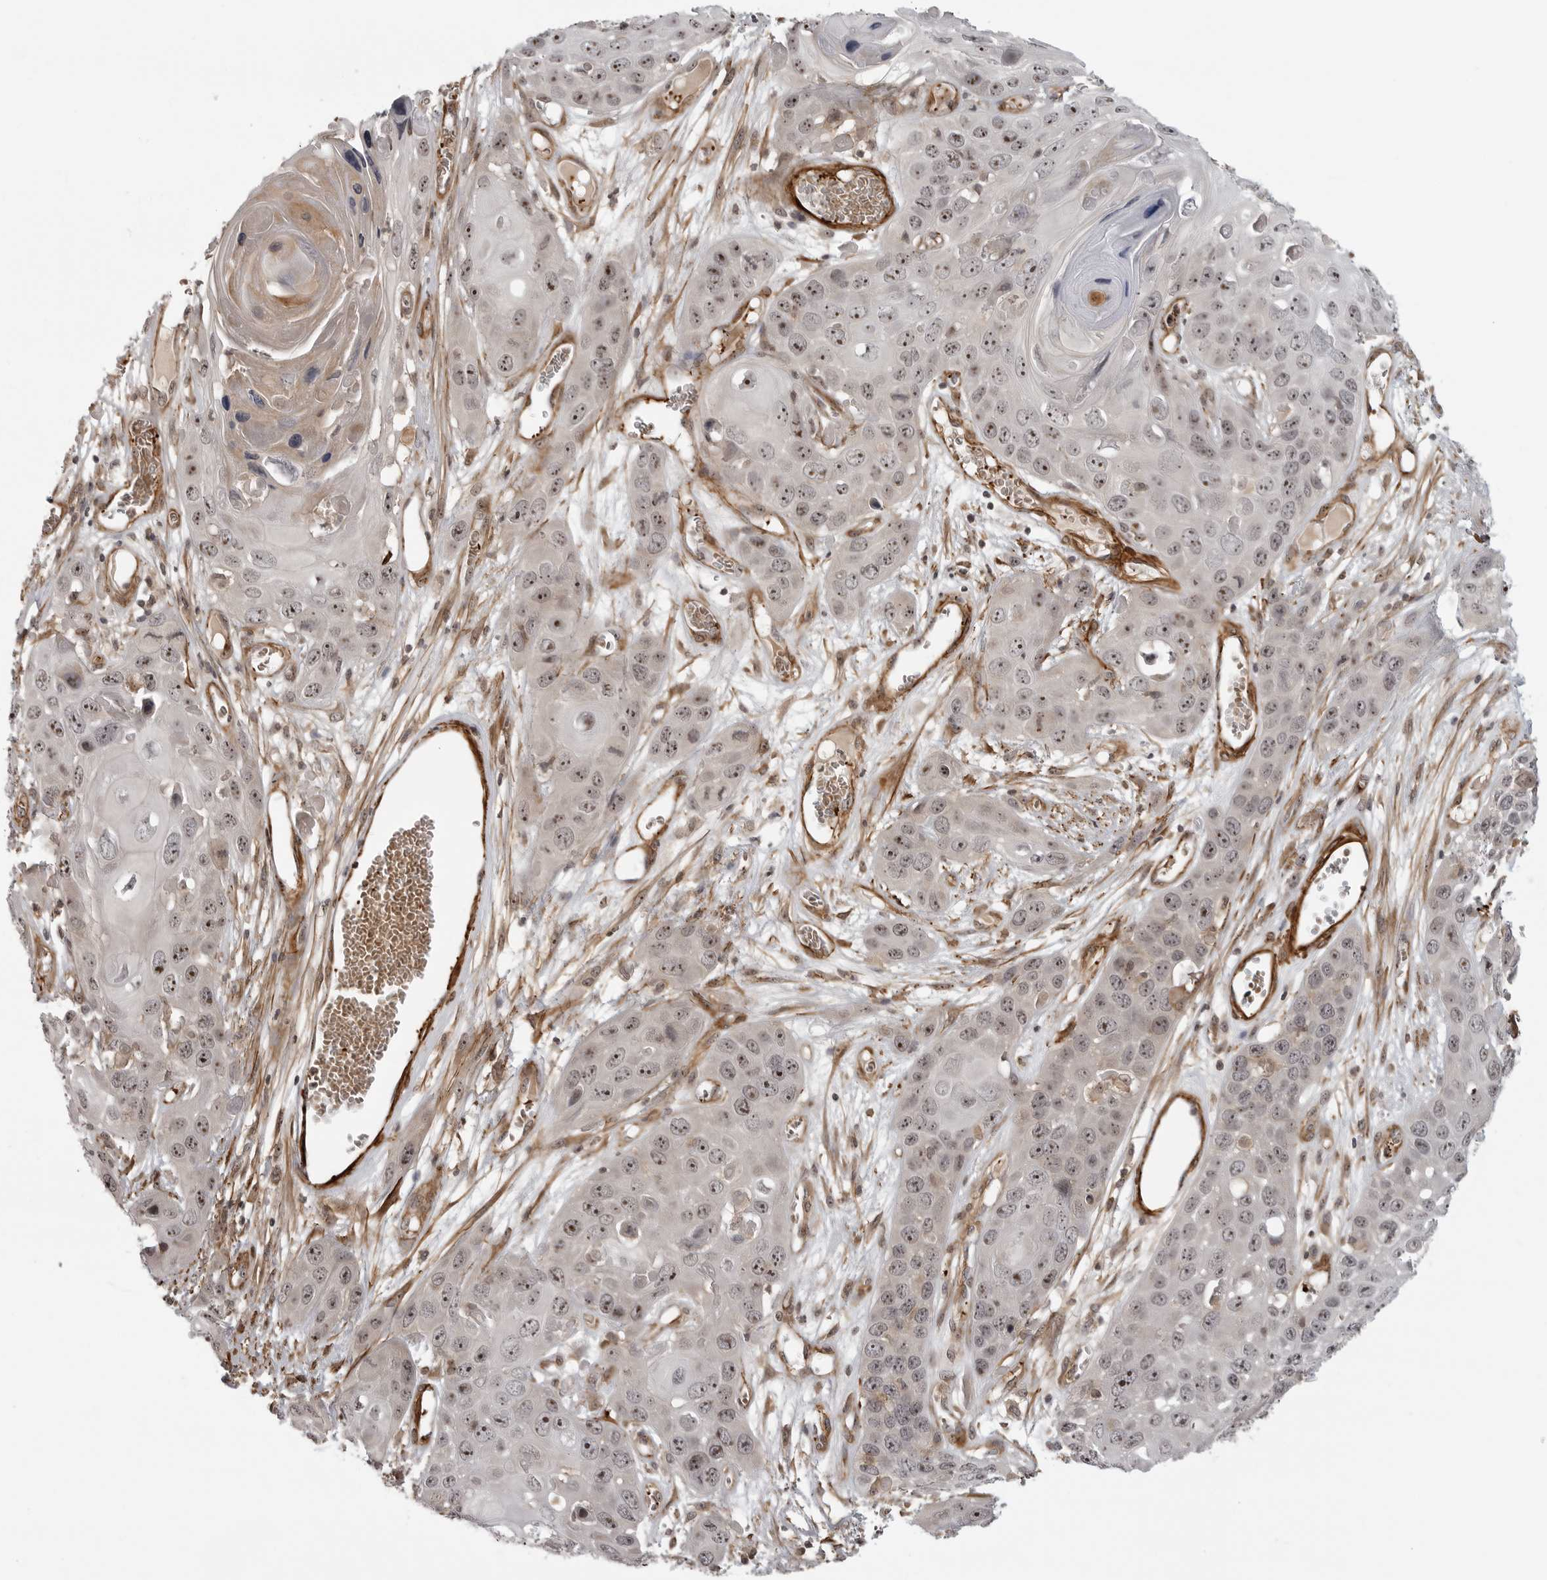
{"staining": {"intensity": "moderate", "quantity": ">75%", "location": "nuclear"}, "tissue": "skin cancer", "cell_type": "Tumor cells", "image_type": "cancer", "snomed": [{"axis": "morphology", "description": "Squamous cell carcinoma, NOS"}, {"axis": "topography", "description": "Skin"}], "caption": "Human squamous cell carcinoma (skin) stained with a protein marker shows moderate staining in tumor cells.", "gene": "TUT4", "patient": {"sex": "male", "age": 55}}